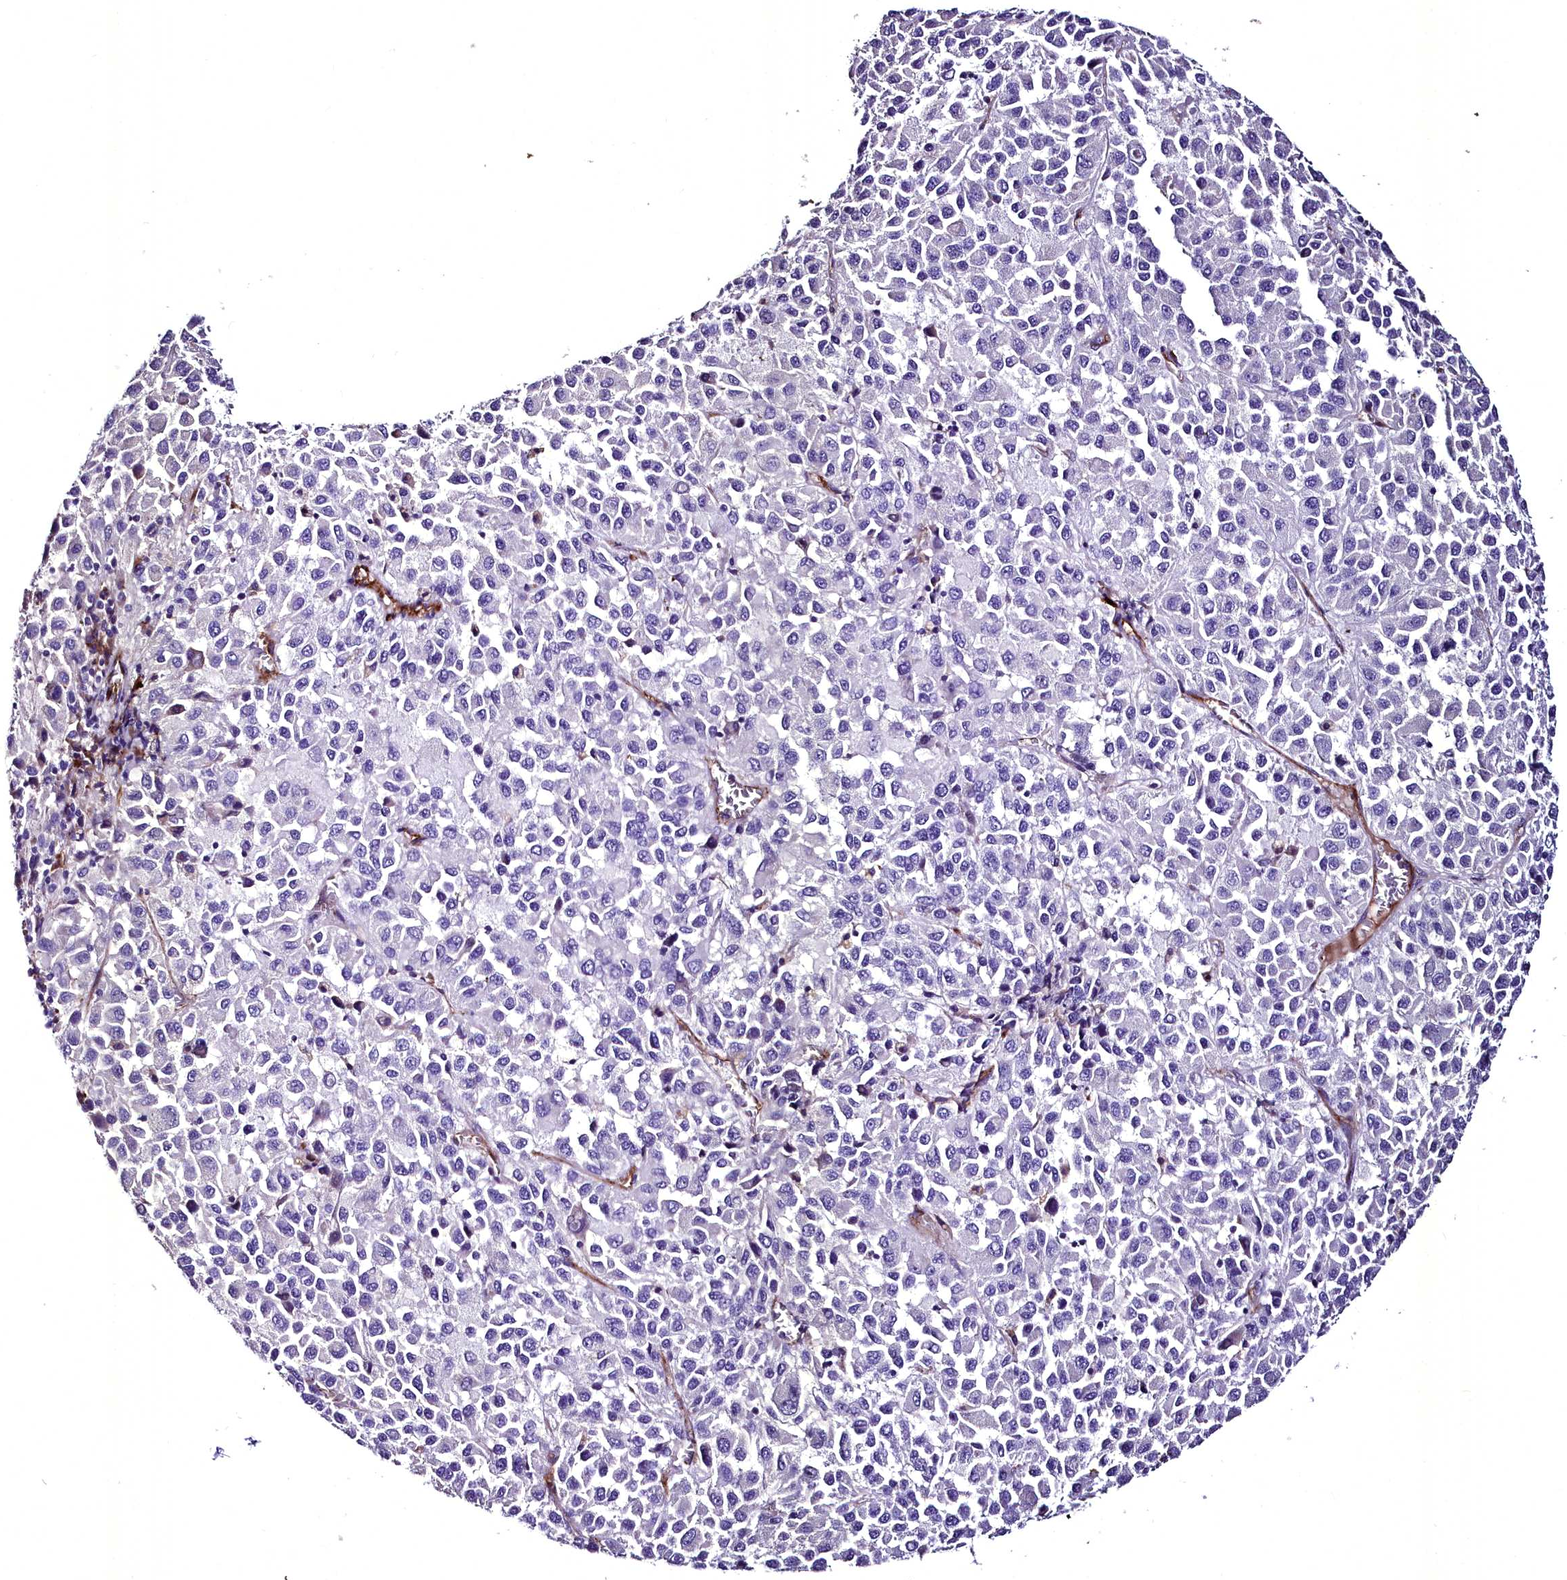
{"staining": {"intensity": "negative", "quantity": "none", "location": "none"}, "tissue": "melanoma", "cell_type": "Tumor cells", "image_type": "cancer", "snomed": [{"axis": "morphology", "description": "Malignant melanoma, Metastatic site"}, {"axis": "topography", "description": "Lung"}], "caption": "Tumor cells are negative for protein expression in human malignant melanoma (metastatic site).", "gene": "MS4A18", "patient": {"sex": "male", "age": 64}}